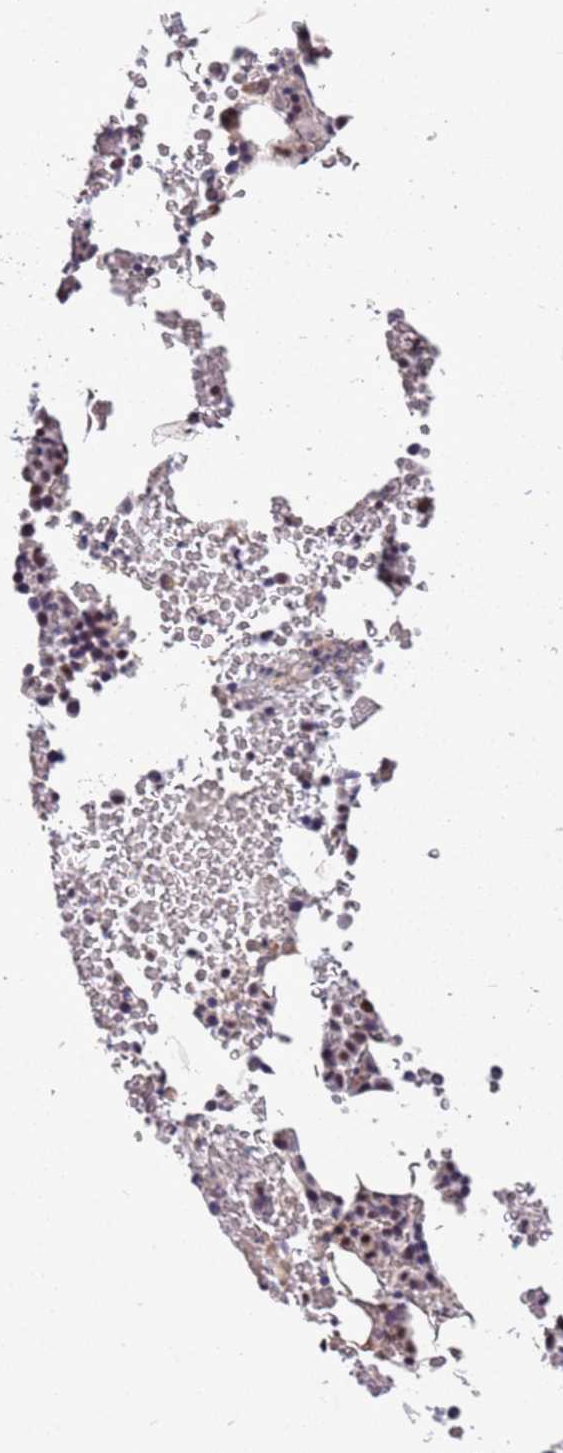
{"staining": {"intensity": "weak", "quantity": "25%-75%", "location": "nuclear"}, "tissue": "bone marrow", "cell_type": "Hematopoietic cells", "image_type": "normal", "snomed": [{"axis": "morphology", "description": "Normal tissue, NOS"}, {"axis": "morphology", "description": "Inflammation, NOS"}, {"axis": "topography", "description": "Bone marrow"}], "caption": "Protein staining shows weak nuclear positivity in about 25%-75% of hematopoietic cells in unremarkable bone marrow. Immunohistochemistry (ihc) stains the protein of interest in brown and the nuclei are stained blue.", "gene": "AKAP8L", "patient": {"sex": "female", "age": 78}}